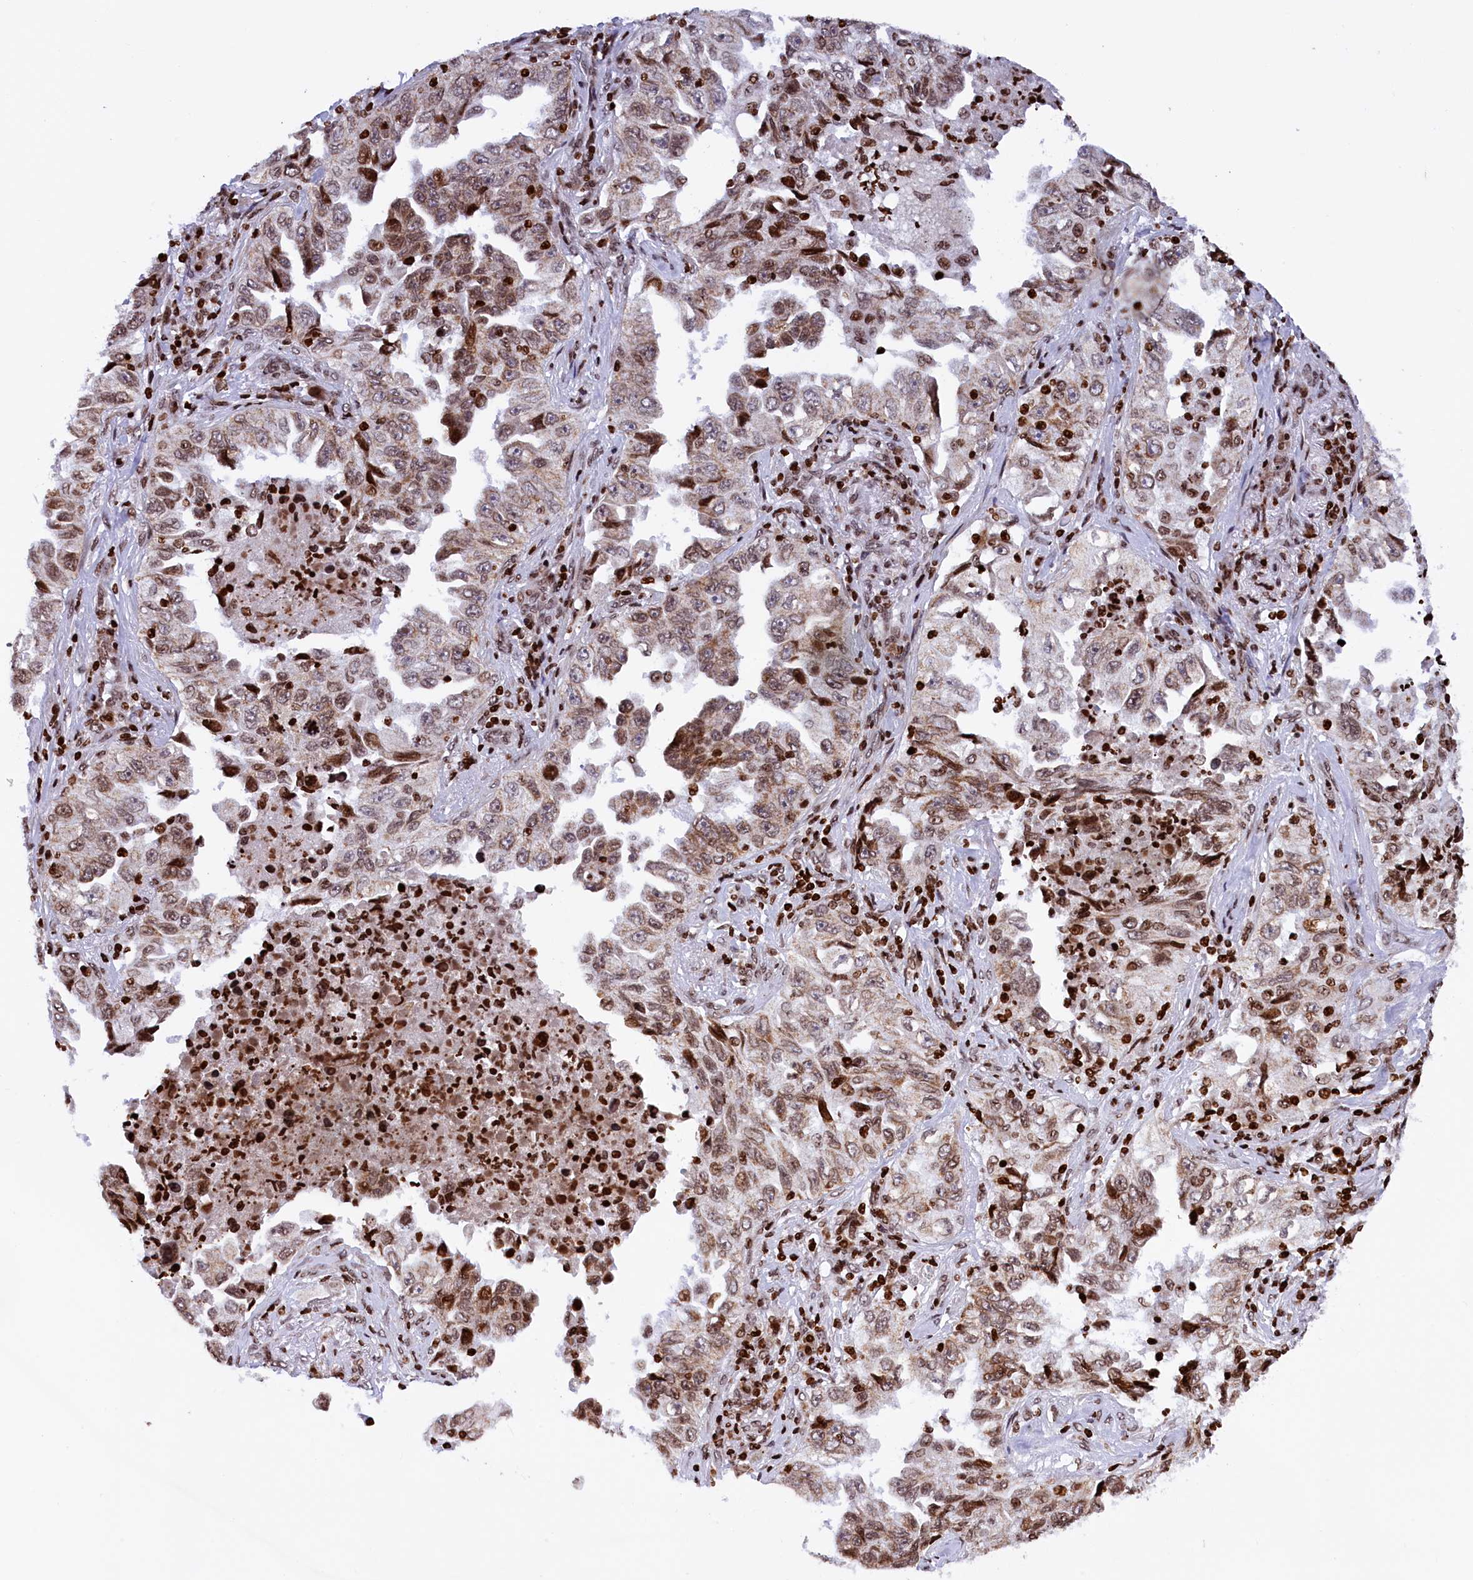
{"staining": {"intensity": "moderate", "quantity": "25%-75%", "location": "cytoplasmic/membranous,nuclear"}, "tissue": "lung cancer", "cell_type": "Tumor cells", "image_type": "cancer", "snomed": [{"axis": "morphology", "description": "Adenocarcinoma, NOS"}, {"axis": "topography", "description": "Lung"}], "caption": "This histopathology image reveals immunohistochemistry staining of adenocarcinoma (lung), with medium moderate cytoplasmic/membranous and nuclear expression in approximately 25%-75% of tumor cells.", "gene": "TIMM29", "patient": {"sex": "female", "age": 51}}